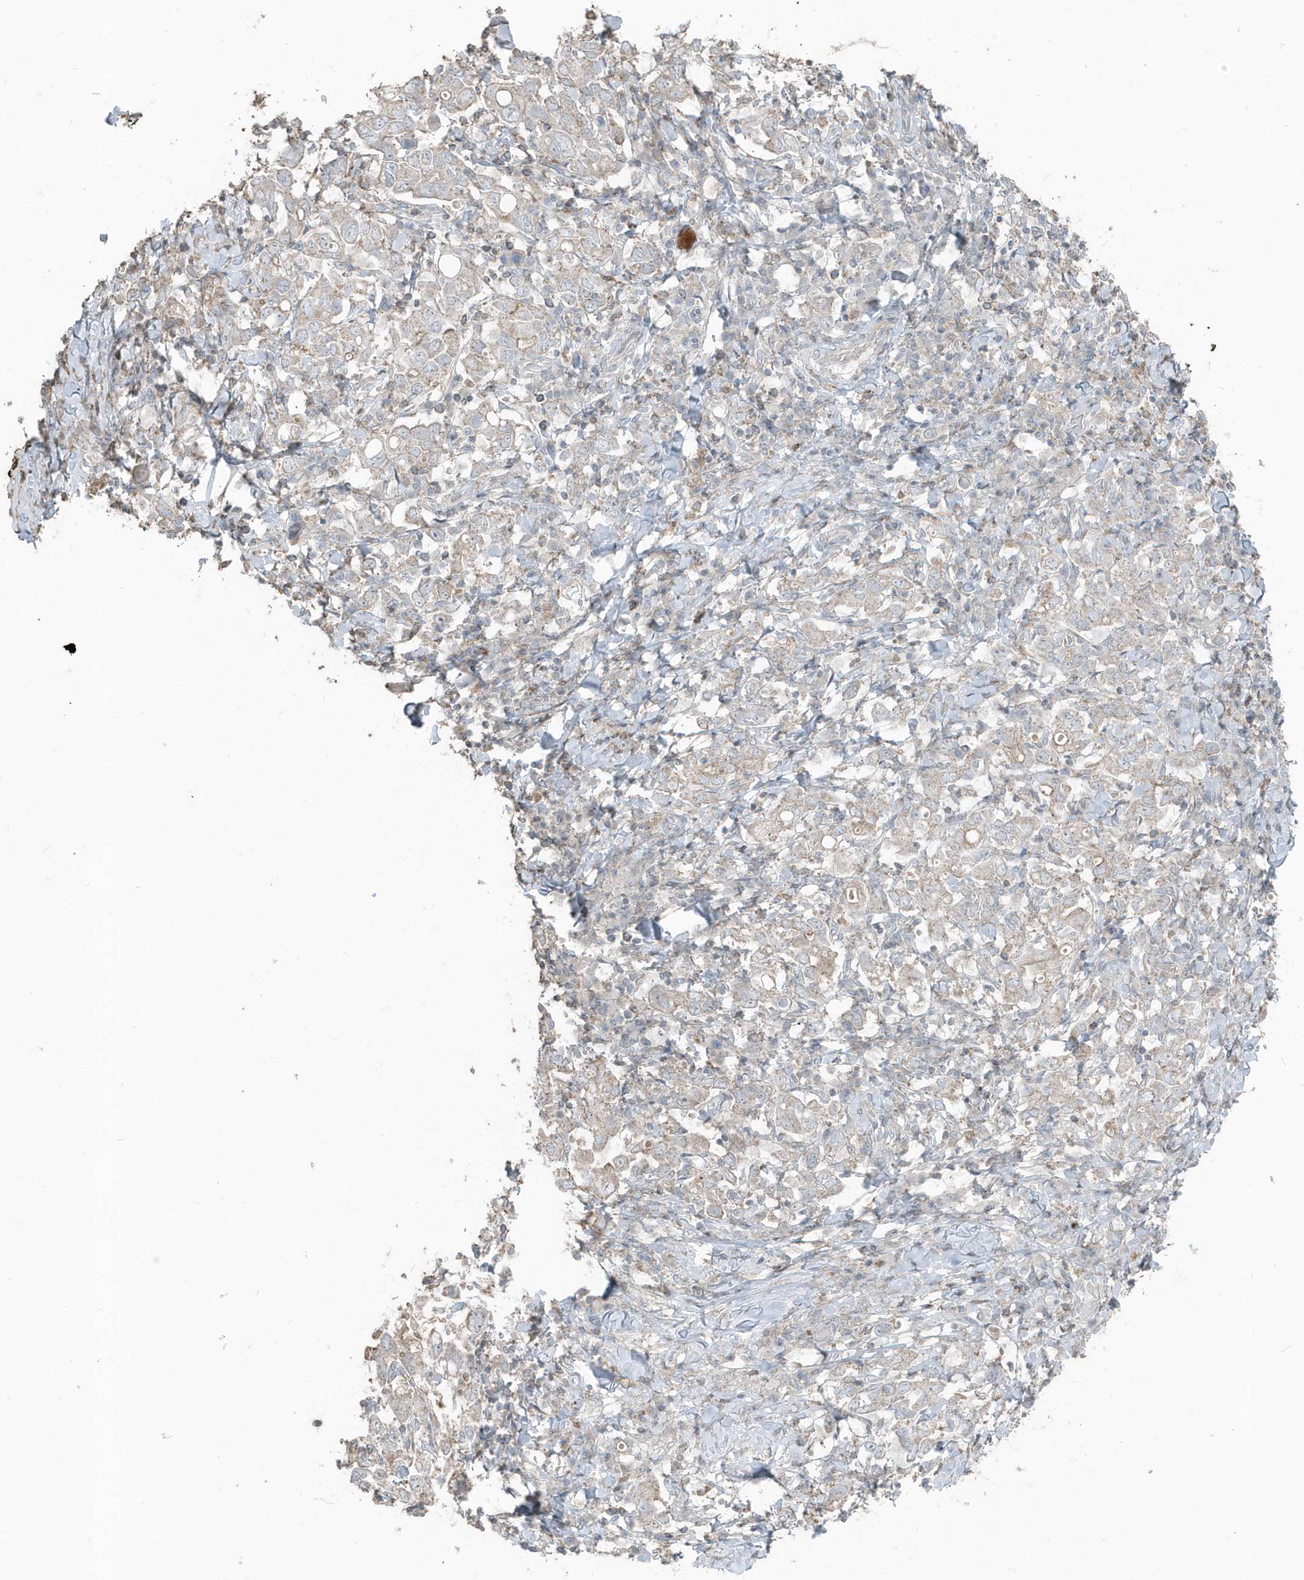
{"staining": {"intensity": "negative", "quantity": "none", "location": "none"}, "tissue": "stomach cancer", "cell_type": "Tumor cells", "image_type": "cancer", "snomed": [{"axis": "morphology", "description": "Adenocarcinoma, NOS"}, {"axis": "topography", "description": "Stomach, upper"}], "caption": "This image is of adenocarcinoma (stomach) stained with IHC to label a protein in brown with the nuclei are counter-stained blue. There is no positivity in tumor cells.", "gene": "ACTC1", "patient": {"sex": "male", "age": 62}}